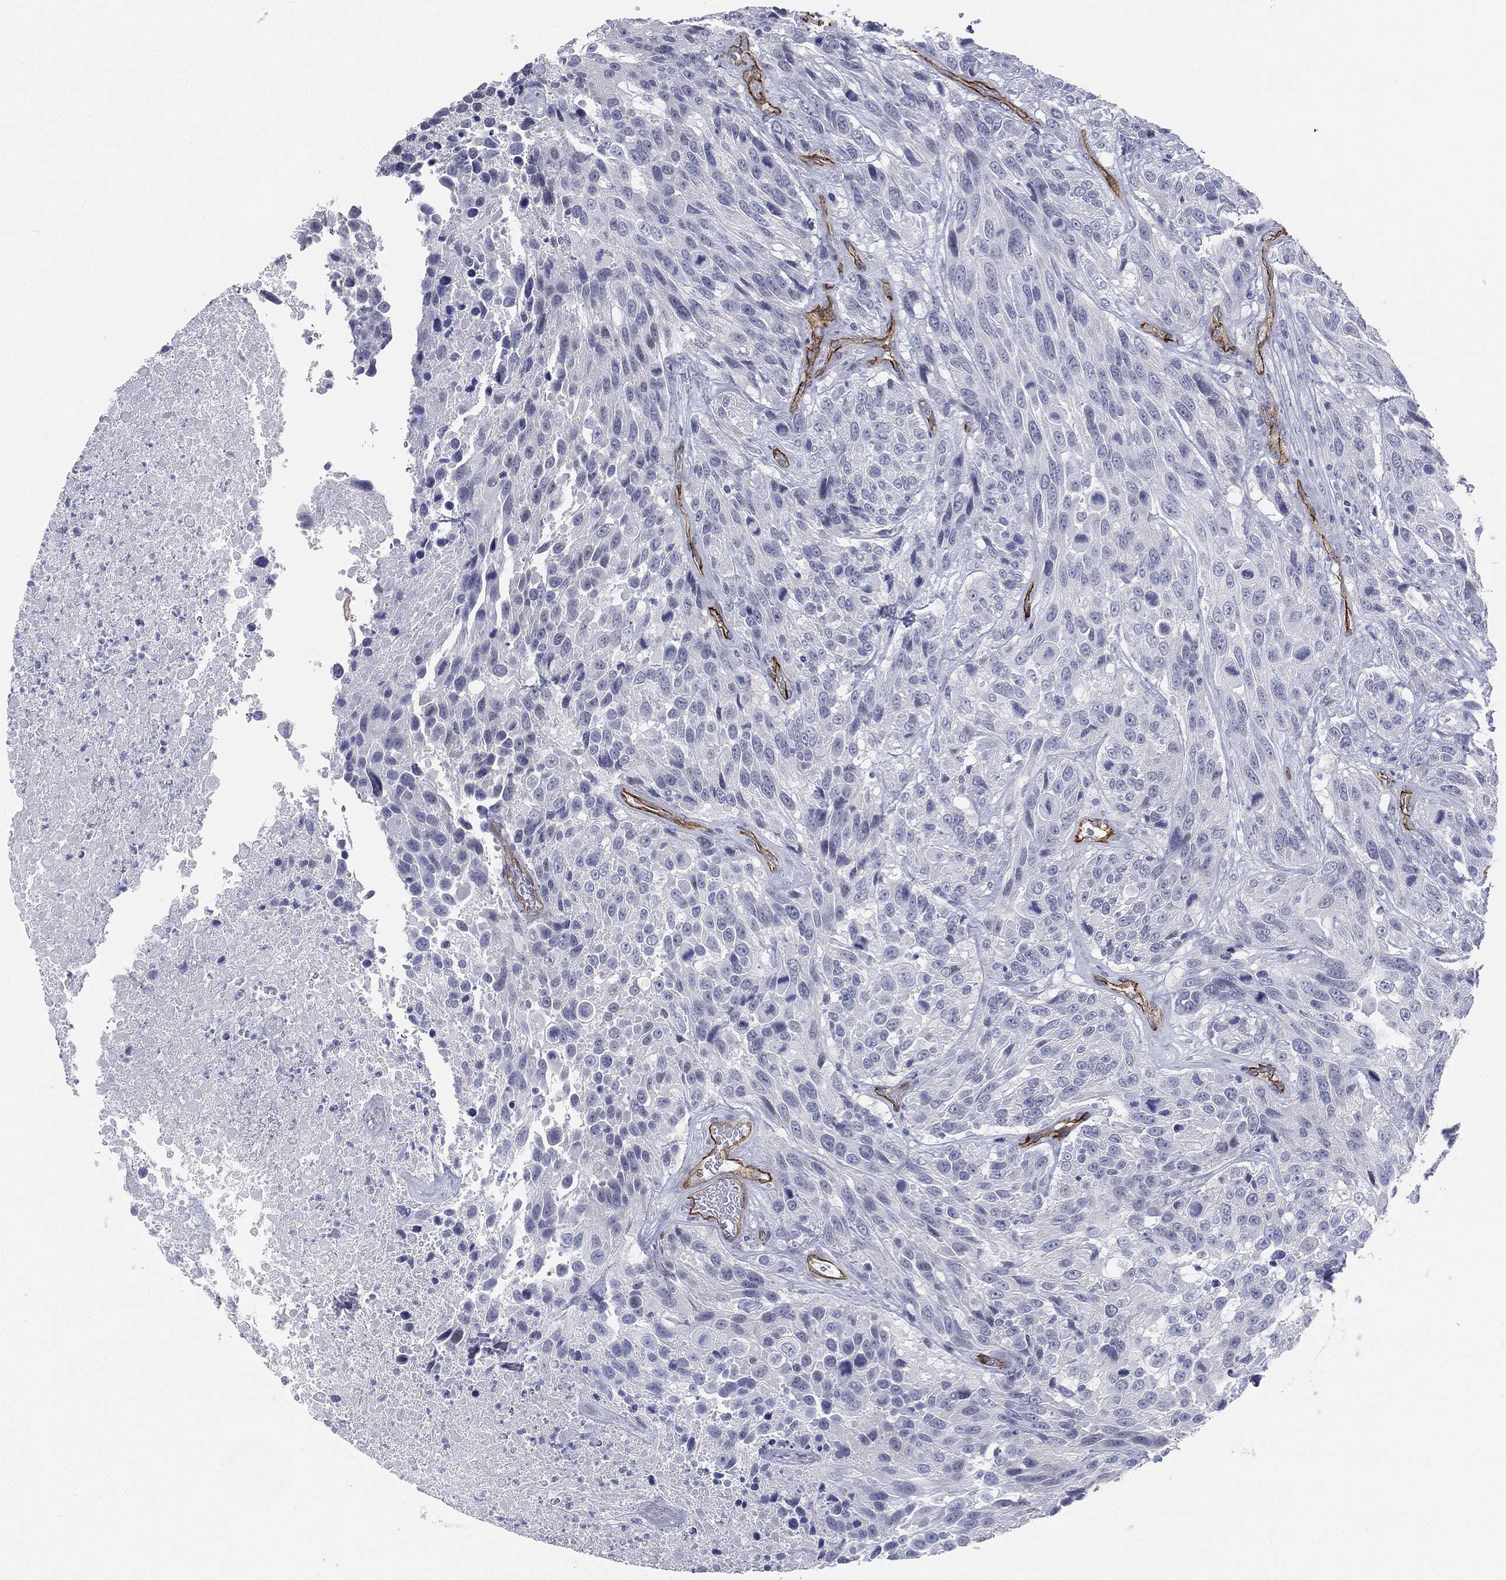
{"staining": {"intensity": "negative", "quantity": "none", "location": "none"}, "tissue": "urothelial cancer", "cell_type": "Tumor cells", "image_type": "cancer", "snomed": [{"axis": "morphology", "description": "Urothelial carcinoma, High grade"}, {"axis": "topography", "description": "Urinary bladder"}], "caption": "Tumor cells are negative for protein expression in human urothelial cancer.", "gene": "MUC5AC", "patient": {"sex": "female", "age": 70}}